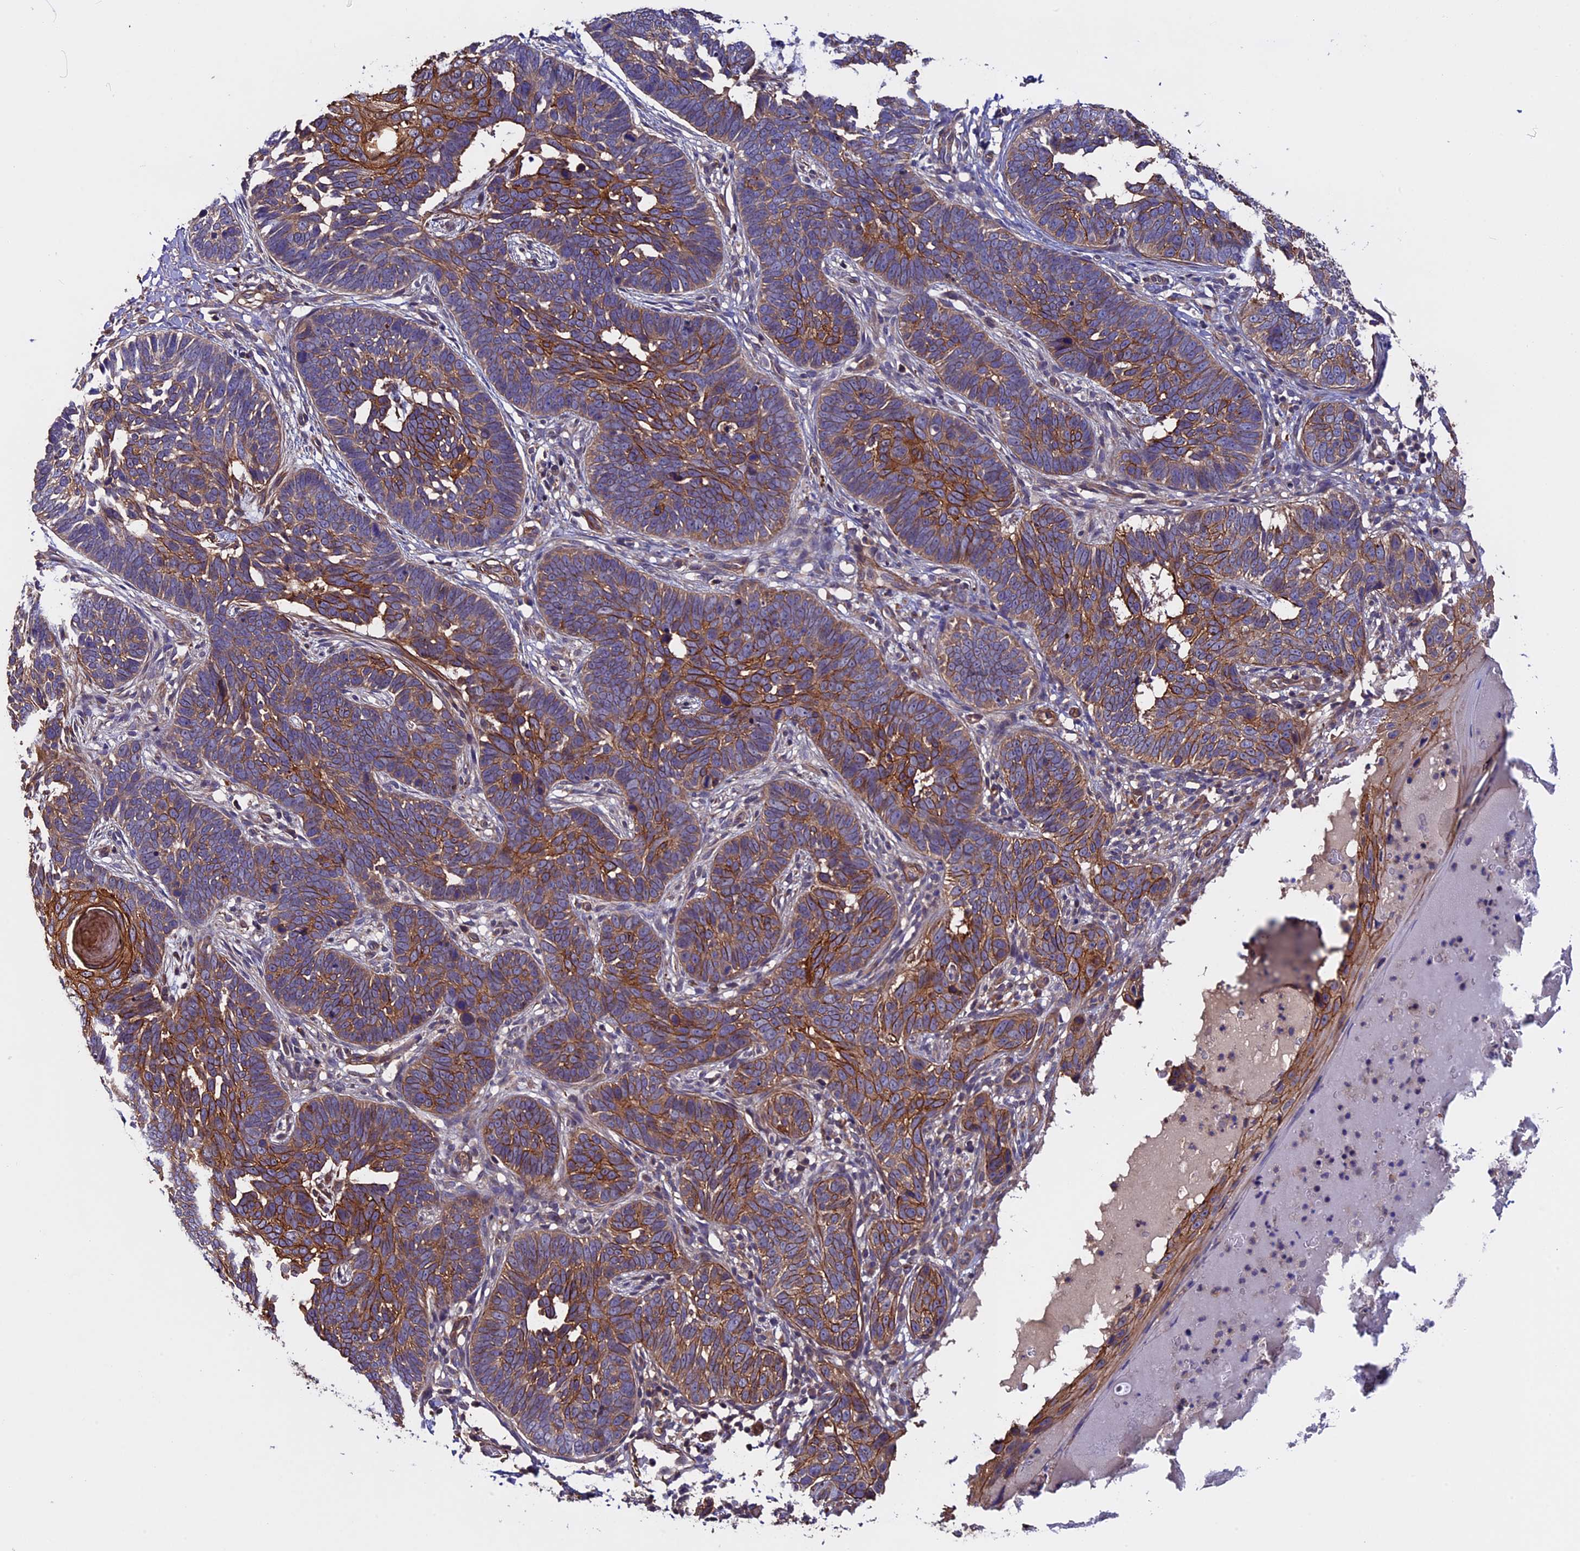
{"staining": {"intensity": "moderate", "quantity": "25%-75%", "location": "cytoplasmic/membranous"}, "tissue": "skin cancer", "cell_type": "Tumor cells", "image_type": "cancer", "snomed": [{"axis": "morphology", "description": "Normal tissue, NOS"}, {"axis": "morphology", "description": "Basal cell carcinoma"}, {"axis": "topography", "description": "Skin"}], "caption": "High-magnification brightfield microscopy of skin basal cell carcinoma stained with DAB (brown) and counterstained with hematoxylin (blue). tumor cells exhibit moderate cytoplasmic/membranous expression is identified in about25%-75% of cells. Nuclei are stained in blue.", "gene": "SLC9A5", "patient": {"sex": "male", "age": 77}}